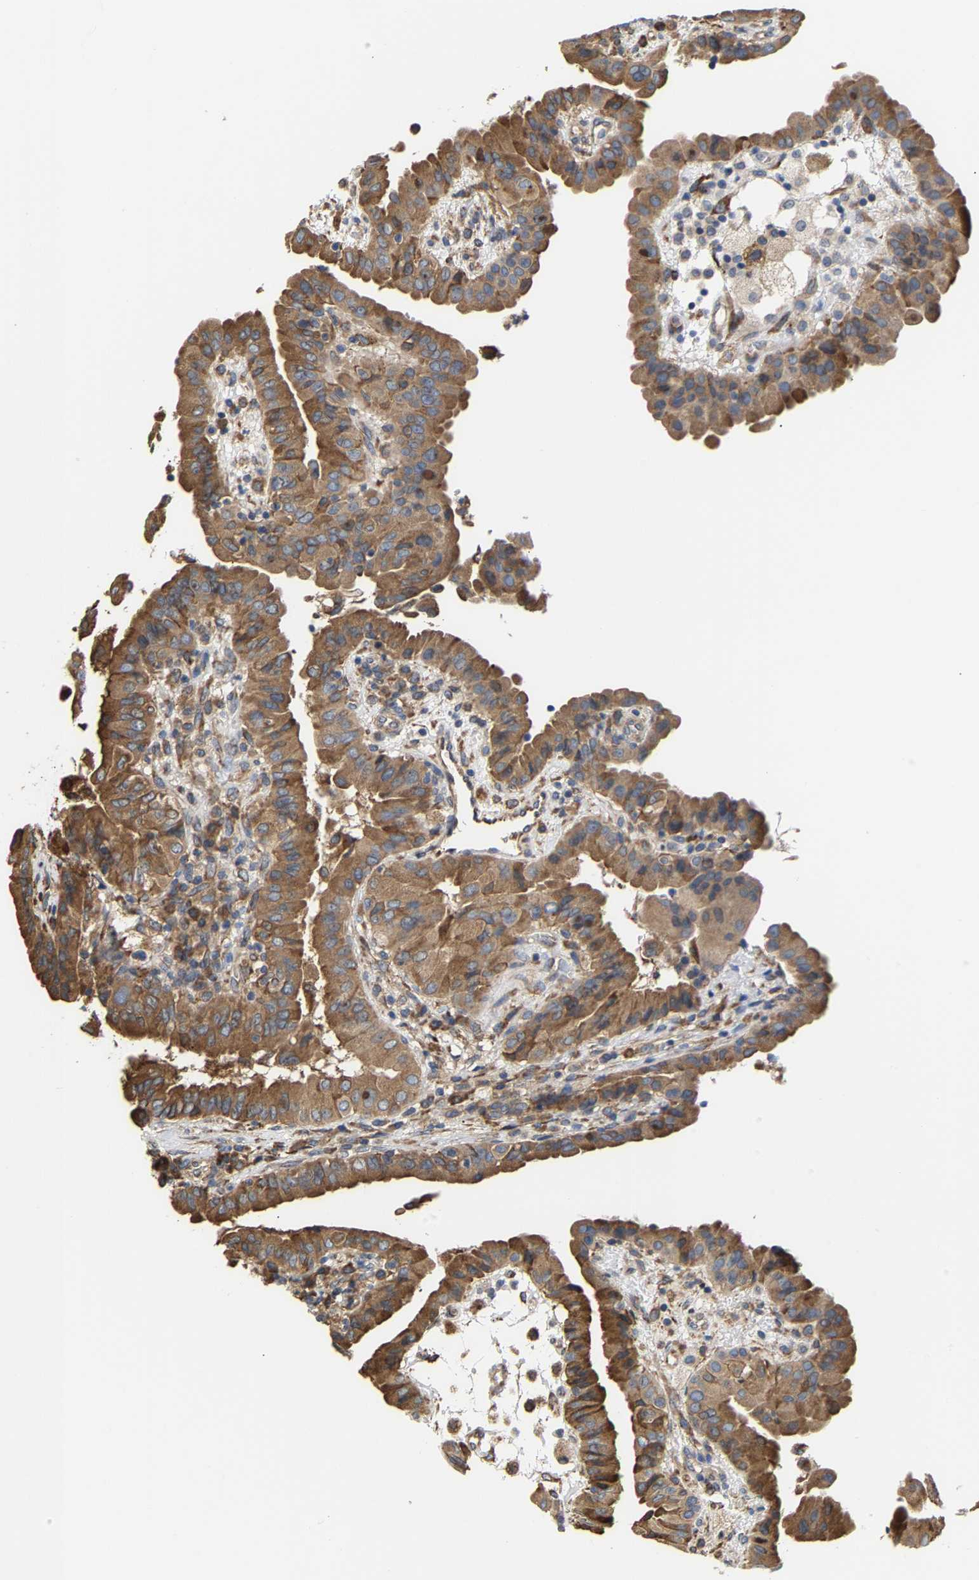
{"staining": {"intensity": "moderate", "quantity": ">75%", "location": "cytoplasmic/membranous"}, "tissue": "thyroid cancer", "cell_type": "Tumor cells", "image_type": "cancer", "snomed": [{"axis": "morphology", "description": "Papillary adenocarcinoma, NOS"}, {"axis": "topography", "description": "Thyroid gland"}], "caption": "Thyroid papillary adenocarcinoma stained with a brown dye reveals moderate cytoplasmic/membranous positive staining in about >75% of tumor cells.", "gene": "ARAP1", "patient": {"sex": "male", "age": 33}}